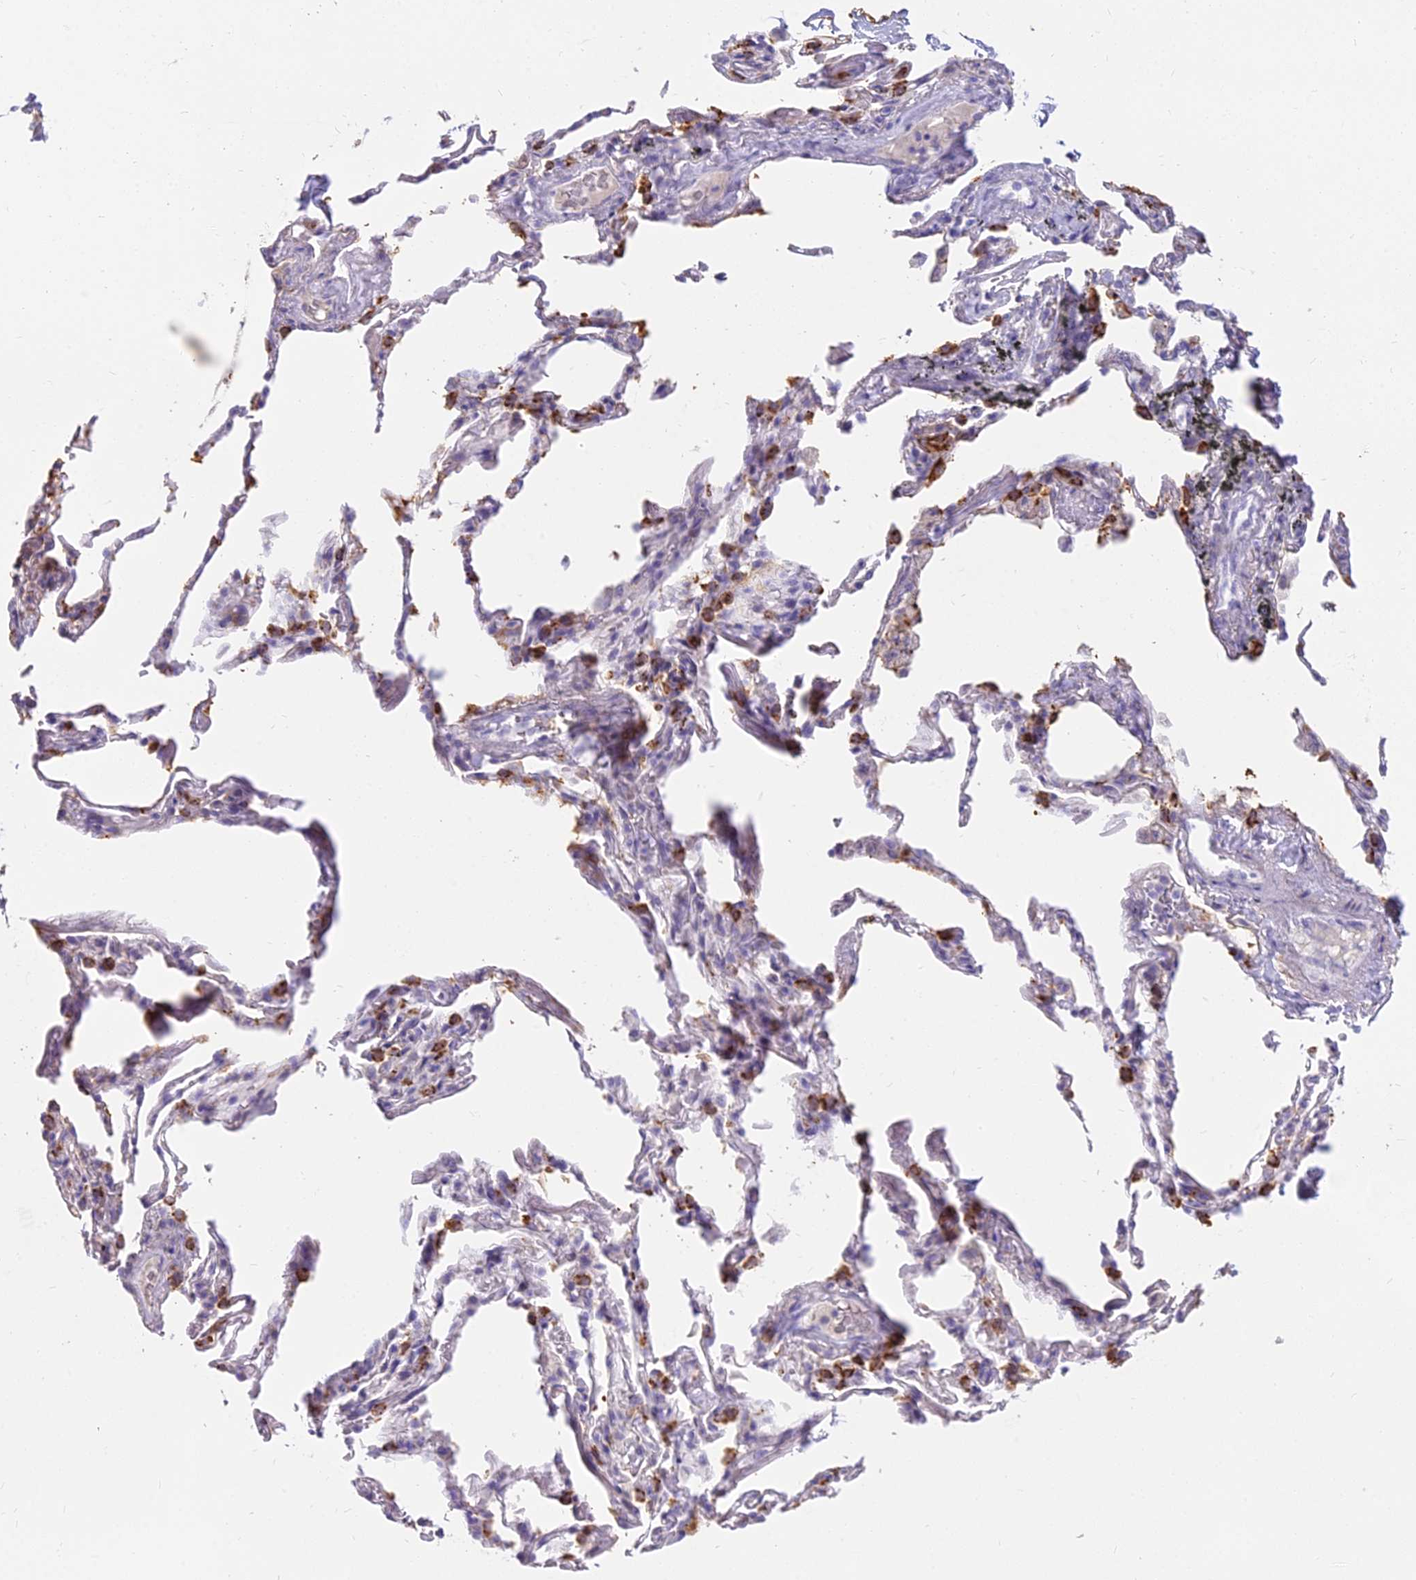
{"staining": {"intensity": "negative", "quantity": "none", "location": "none"}, "tissue": "adipose tissue", "cell_type": "Adipocytes", "image_type": "normal", "snomed": [{"axis": "morphology", "description": "Normal tissue, NOS"}, {"axis": "topography", "description": "Lymph node"}, {"axis": "topography", "description": "Bronchus"}], "caption": "This micrograph is of benign adipose tissue stained with immunohistochemistry (IHC) to label a protein in brown with the nuclei are counter-stained blue. There is no expression in adipocytes.", "gene": "OSTN", "patient": {"sex": "male", "age": 63}}